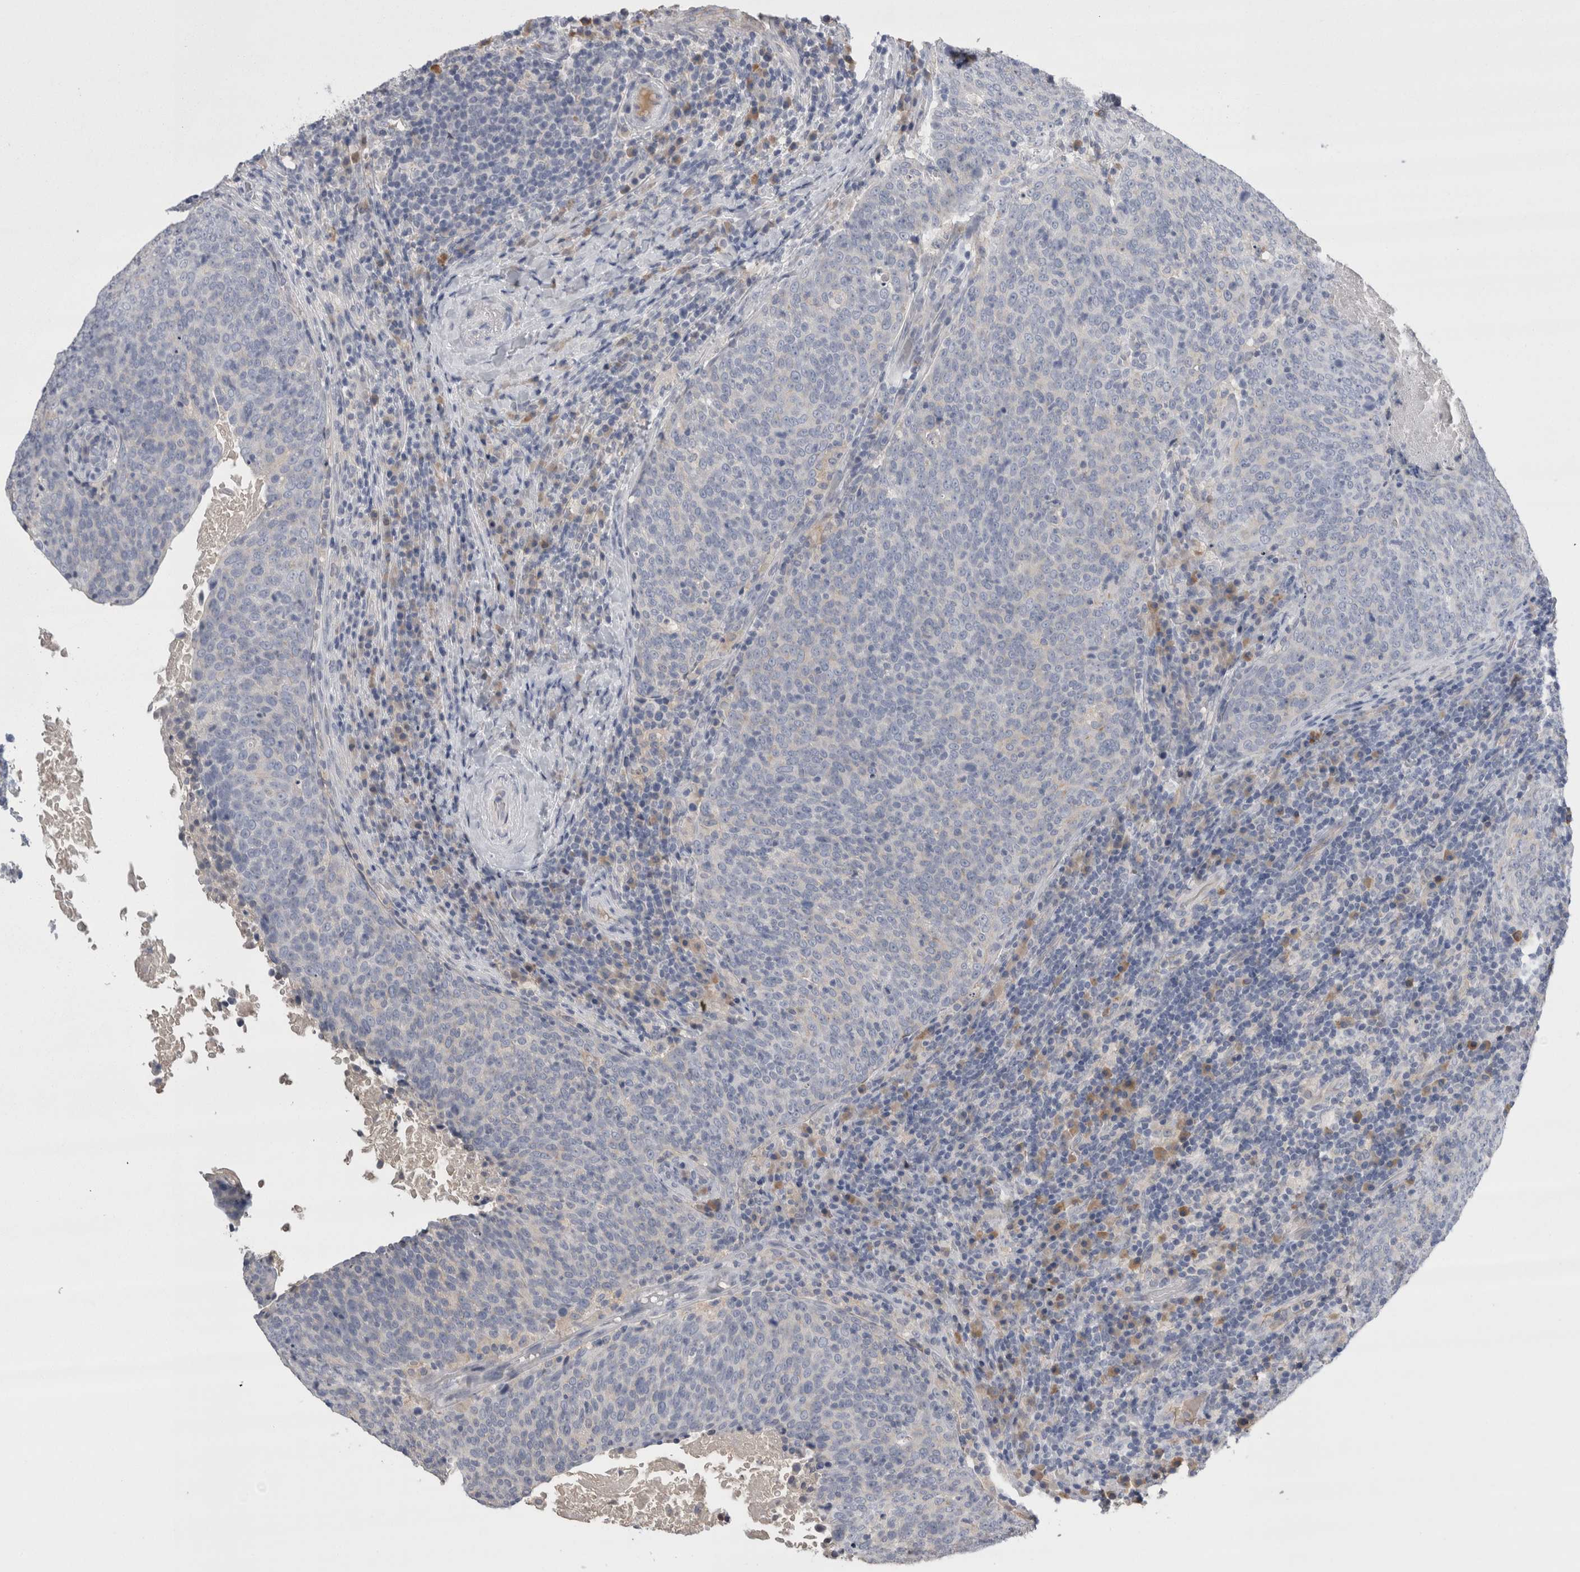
{"staining": {"intensity": "negative", "quantity": "none", "location": "none"}, "tissue": "head and neck cancer", "cell_type": "Tumor cells", "image_type": "cancer", "snomed": [{"axis": "morphology", "description": "Squamous cell carcinoma, NOS"}, {"axis": "morphology", "description": "Squamous cell carcinoma, metastatic, NOS"}, {"axis": "topography", "description": "Lymph node"}, {"axis": "topography", "description": "Head-Neck"}], "caption": "Head and neck metastatic squamous cell carcinoma was stained to show a protein in brown. There is no significant positivity in tumor cells.", "gene": "REG1A", "patient": {"sex": "male", "age": 62}}